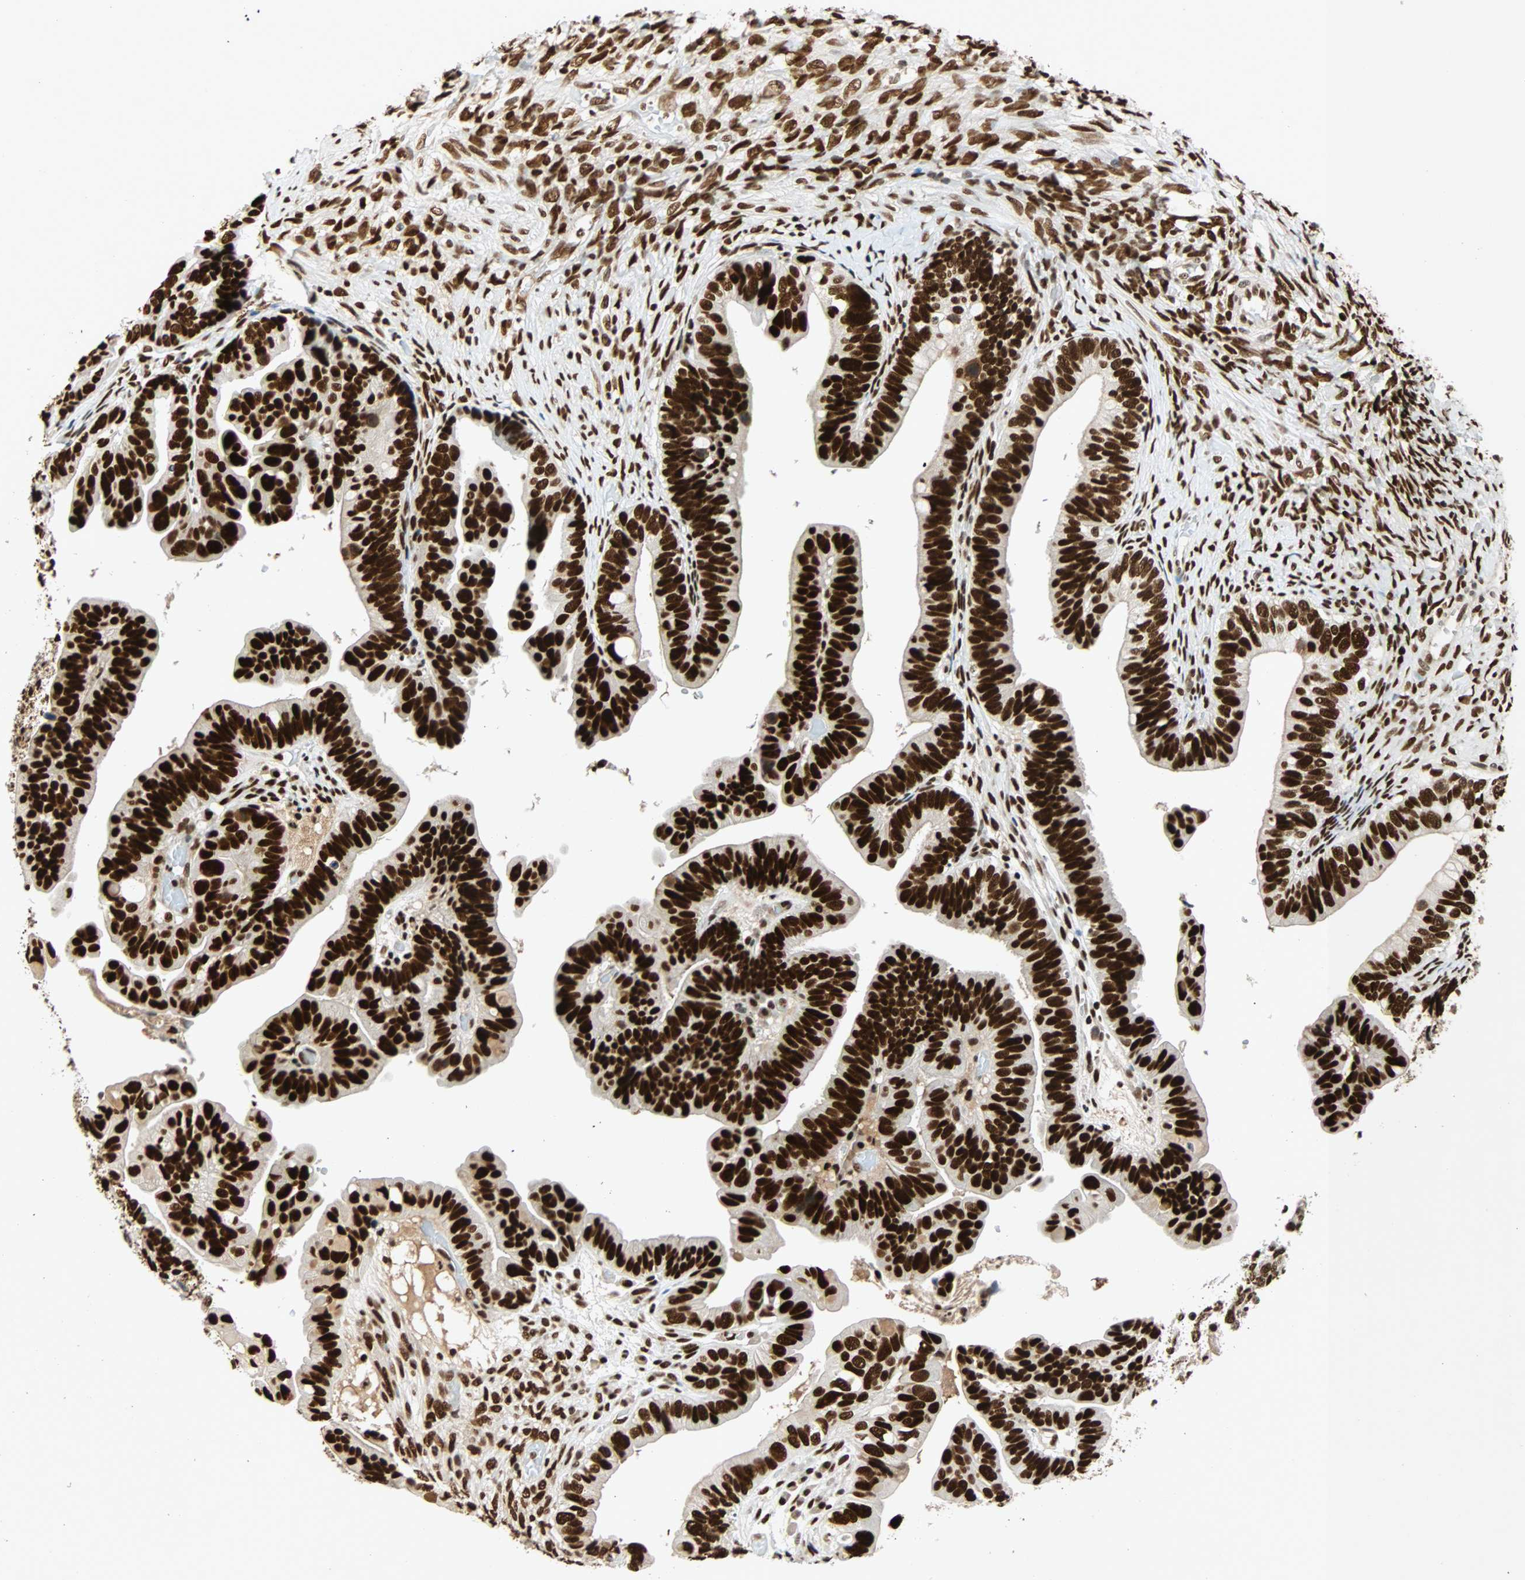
{"staining": {"intensity": "strong", "quantity": ">75%", "location": "nuclear"}, "tissue": "ovarian cancer", "cell_type": "Tumor cells", "image_type": "cancer", "snomed": [{"axis": "morphology", "description": "Cystadenocarcinoma, serous, NOS"}, {"axis": "topography", "description": "Ovary"}], "caption": "Ovarian cancer stained with immunohistochemistry (IHC) shows strong nuclear expression in about >75% of tumor cells.", "gene": "CDK12", "patient": {"sex": "female", "age": 56}}